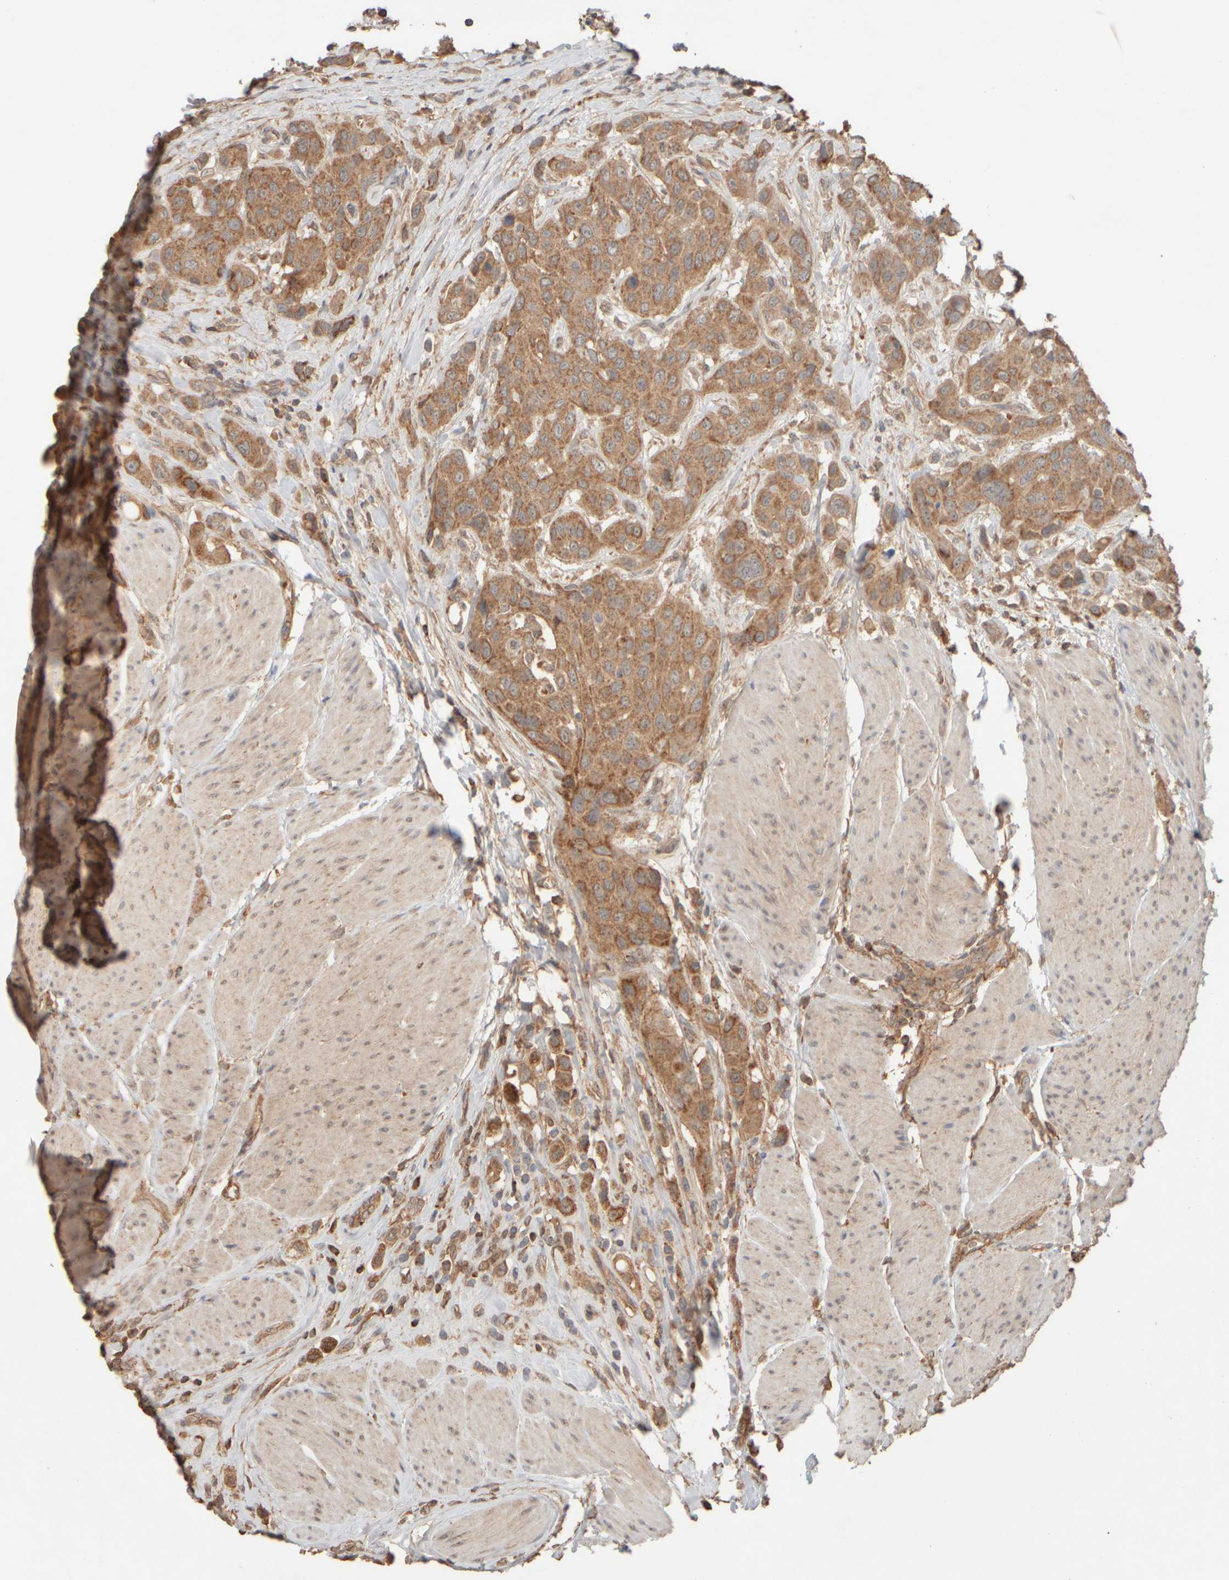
{"staining": {"intensity": "moderate", "quantity": ">75%", "location": "cytoplasmic/membranous"}, "tissue": "urothelial cancer", "cell_type": "Tumor cells", "image_type": "cancer", "snomed": [{"axis": "morphology", "description": "Urothelial carcinoma, High grade"}, {"axis": "topography", "description": "Urinary bladder"}], "caption": "Immunohistochemical staining of human urothelial carcinoma (high-grade) exhibits medium levels of moderate cytoplasmic/membranous protein positivity in about >75% of tumor cells.", "gene": "EIF2B3", "patient": {"sex": "male", "age": 50}}